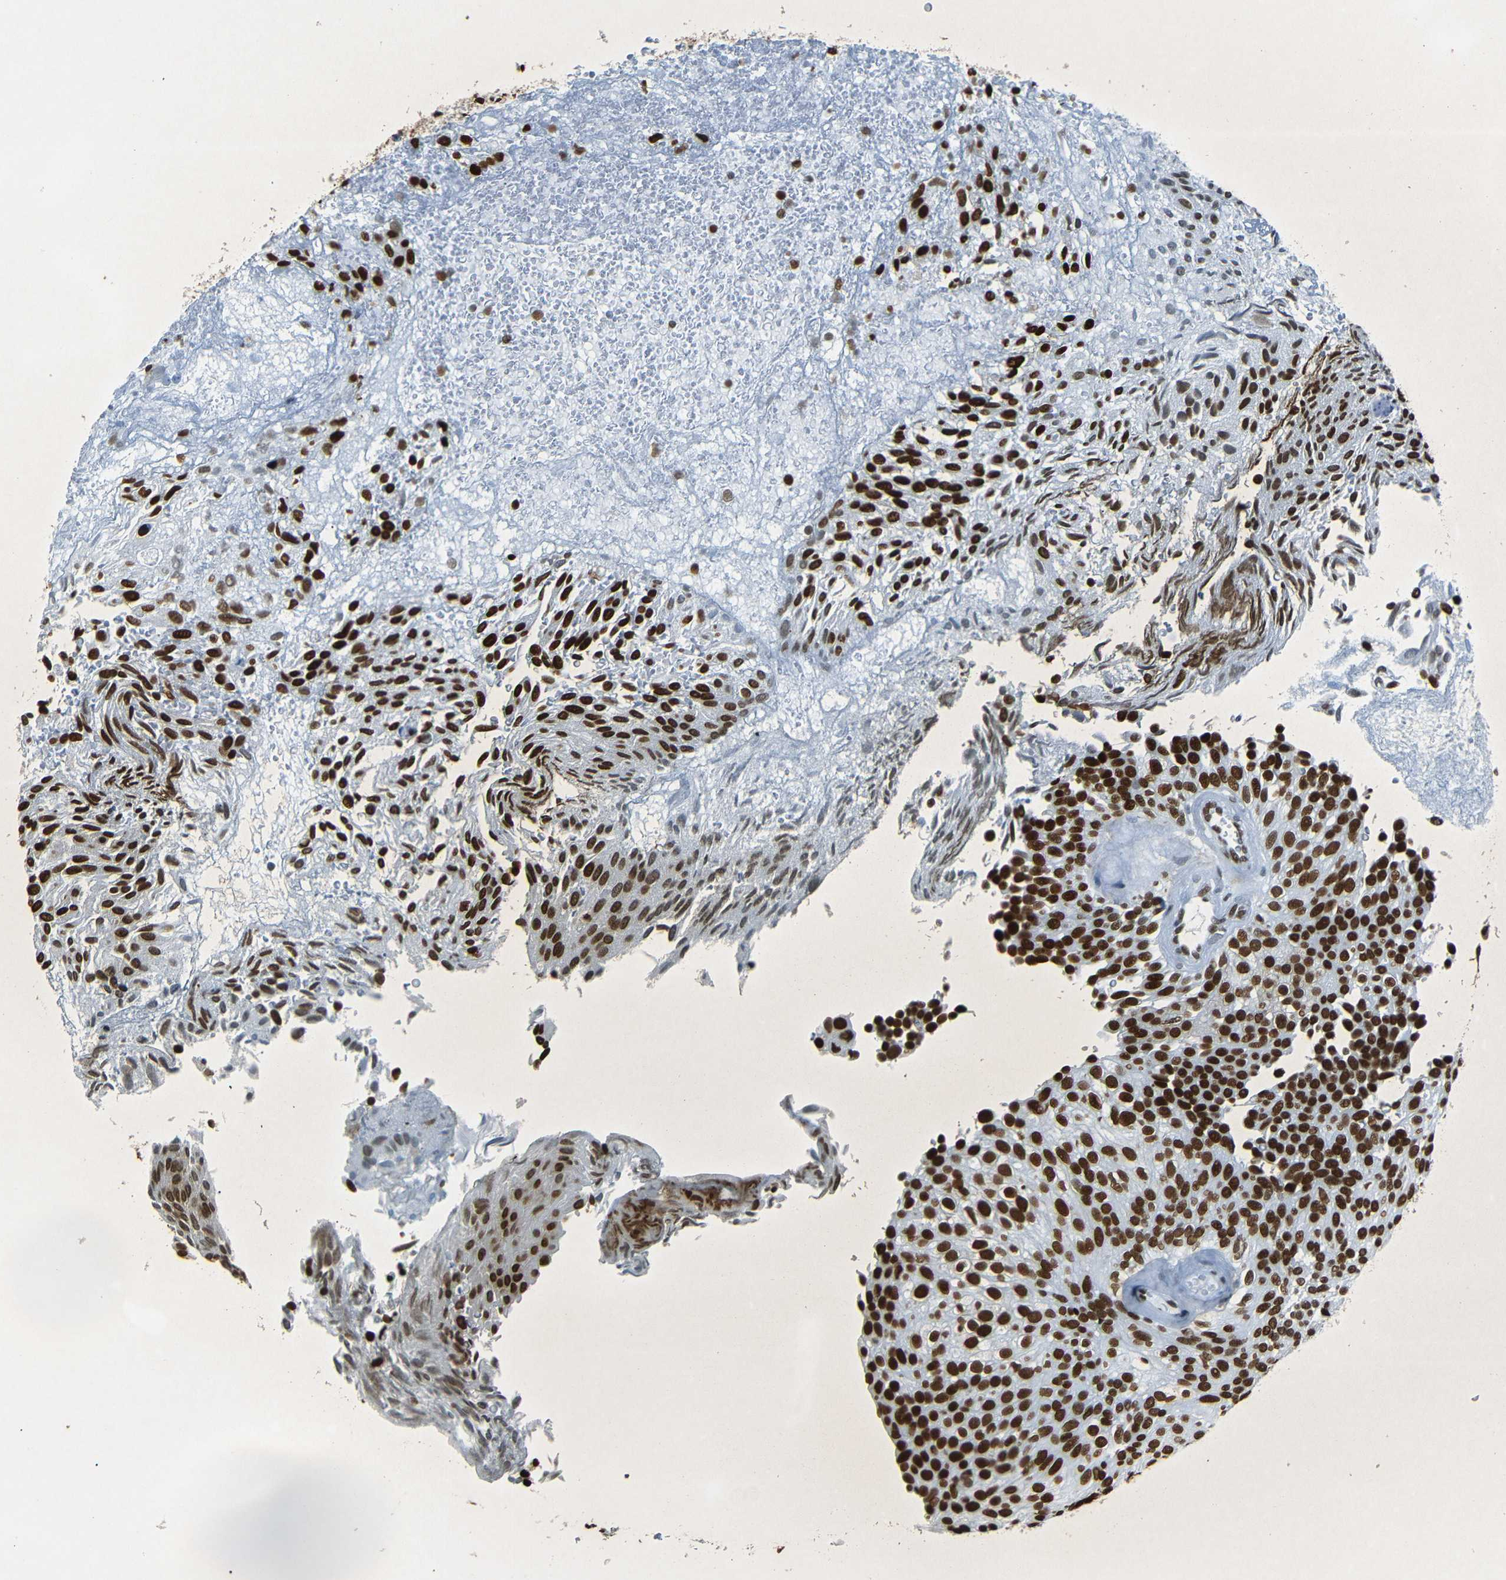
{"staining": {"intensity": "strong", "quantity": ">75%", "location": "nuclear"}, "tissue": "urothelial cancer", "cell_type": "Tumor cells", "image_type": "cancer", "snomed": [{"axis": "morphology", "description": "Urothelial carcinoma, Low grade"}, {"axis": "topography", "description": "Urinary bladder"}], "caption": "Protein staining of low-grade urothelial carcinoma tissue demonstrates strong nuclear expression in about >75% of tumor cells.", "gene": "HMGN1", "patient": {"sex": "male", "age": 78}}